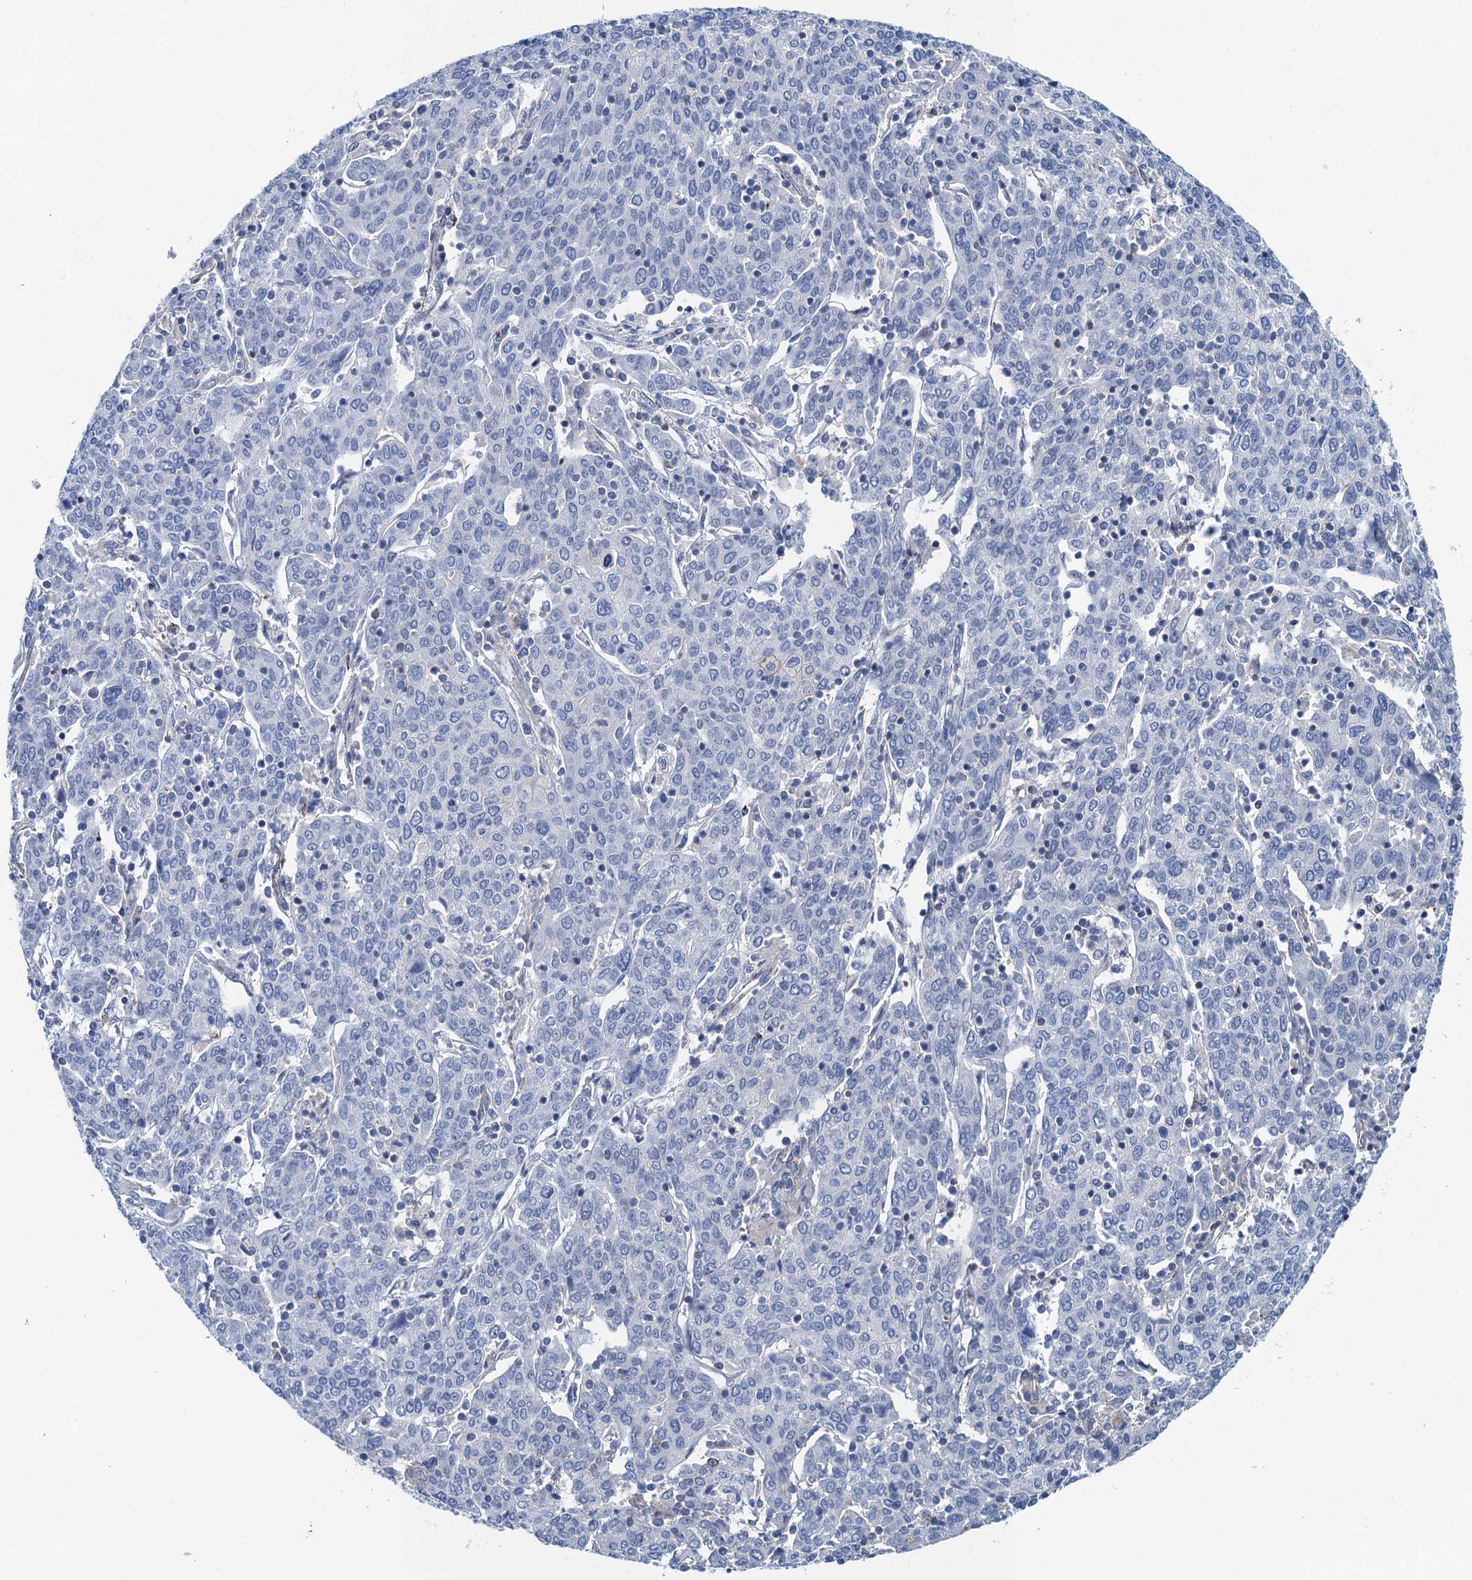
{"staining": {"intensity": "negative", "quantity": "none", "location": "none"}, "tissue": "cervical cancer", "cell_type": "Tumor cells", "image_type": "cancer", "snomed": [{"axis": "morphology", "description": "Squamous cell carcinoma, NOS"}, {"axis": "topography", "description": "Cervix"}], "caption": "This is an IHC micrograph of cervical cancer (squamous cell carcinoma). There is no expression in tumor cells.", "gene": "NBEA", "patient": {"sex": "female", "age": 67}}